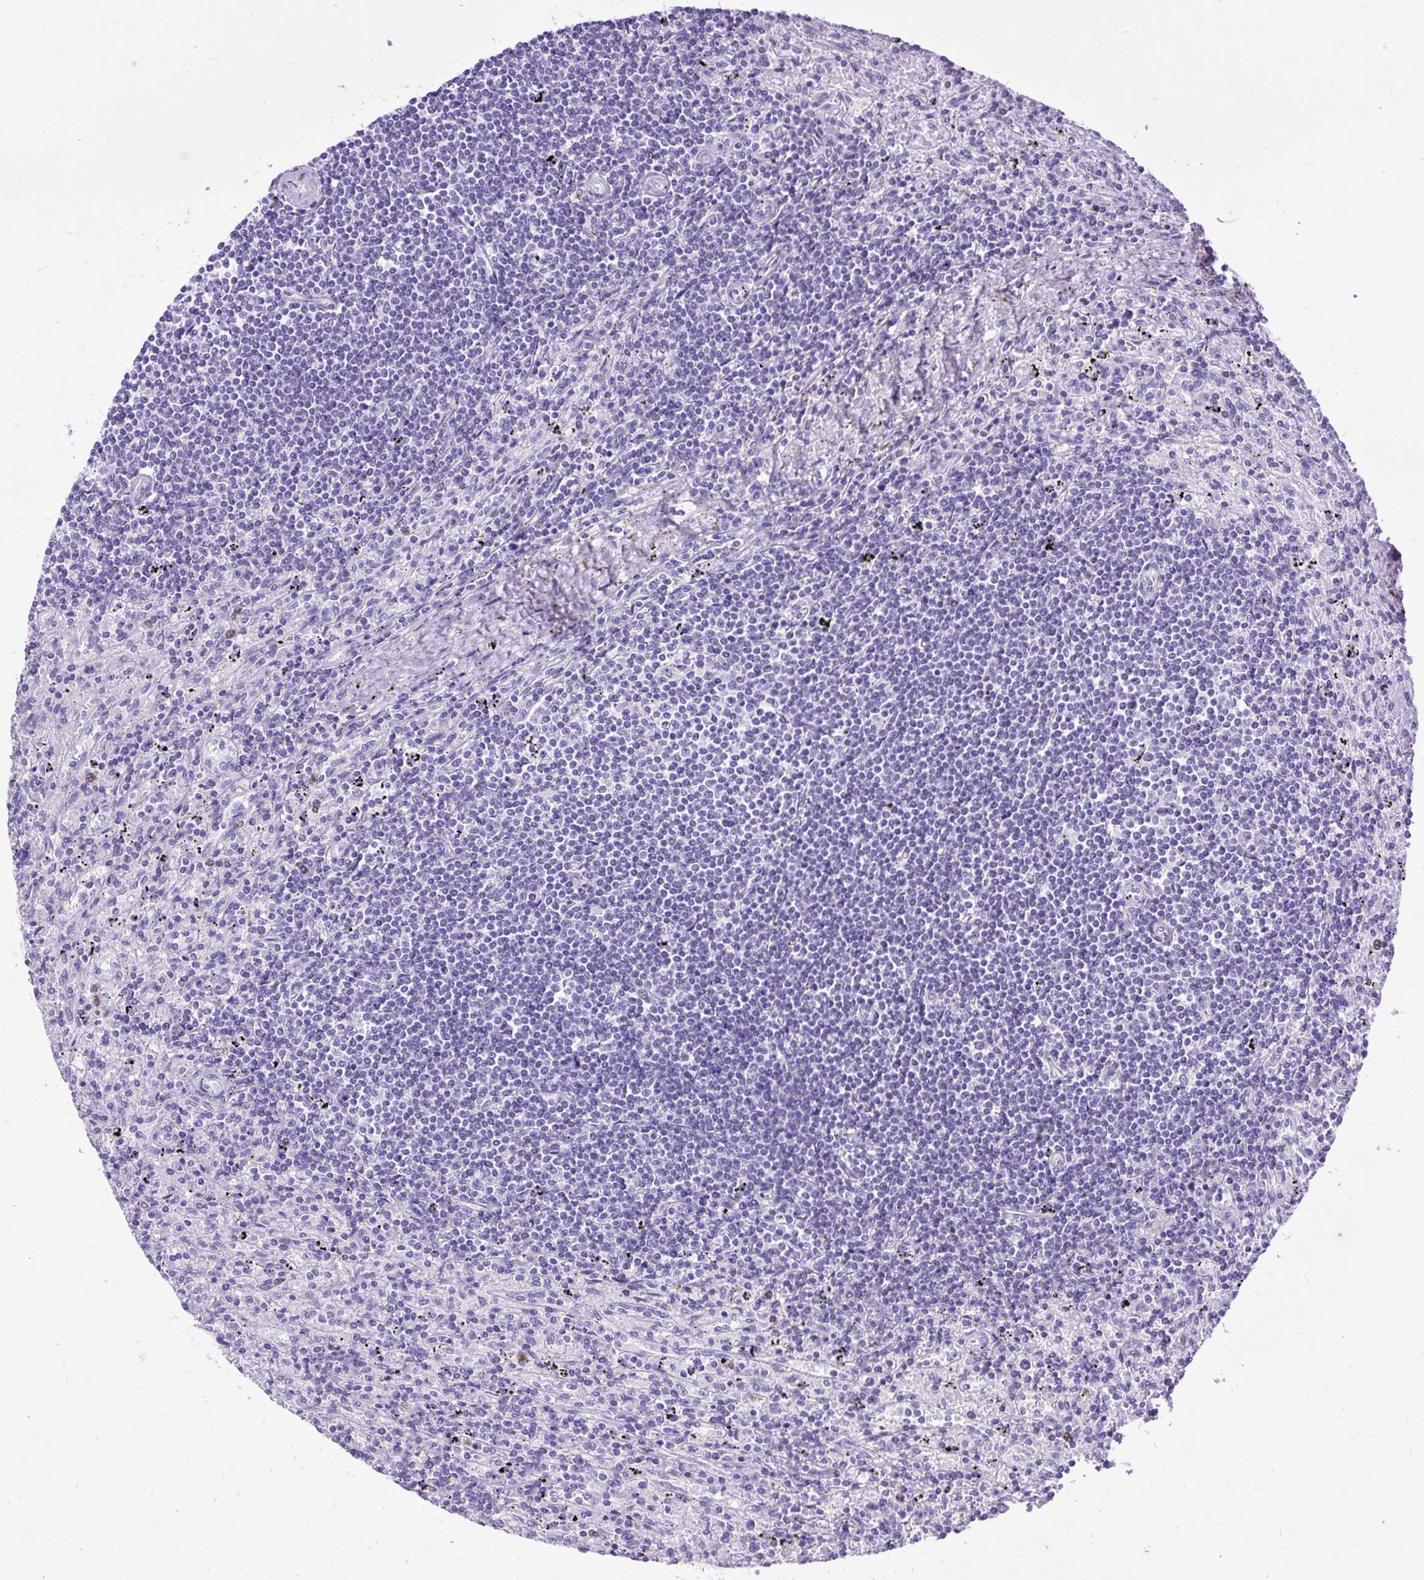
{"staining": {"intensity": "negative", "quantity": "none", "location": "none"}, "tissue": "lymphoma", "cell_type": "Tumor cells", "image_type": "cancer", "snomed": [{"axis": "morphology", "description": "Malignant lymphoma, non-Hodgkin's type, Low grade"}, {"axis": "topography", "description": "Spleen"}], "caption": "Immunohistochemical staining of lymphoma reveals no significant positivity in tumor cells. Nuclei are stained in blue.", "gene": "ZNF256", "patient": {"sex": "male", "age": 76}}